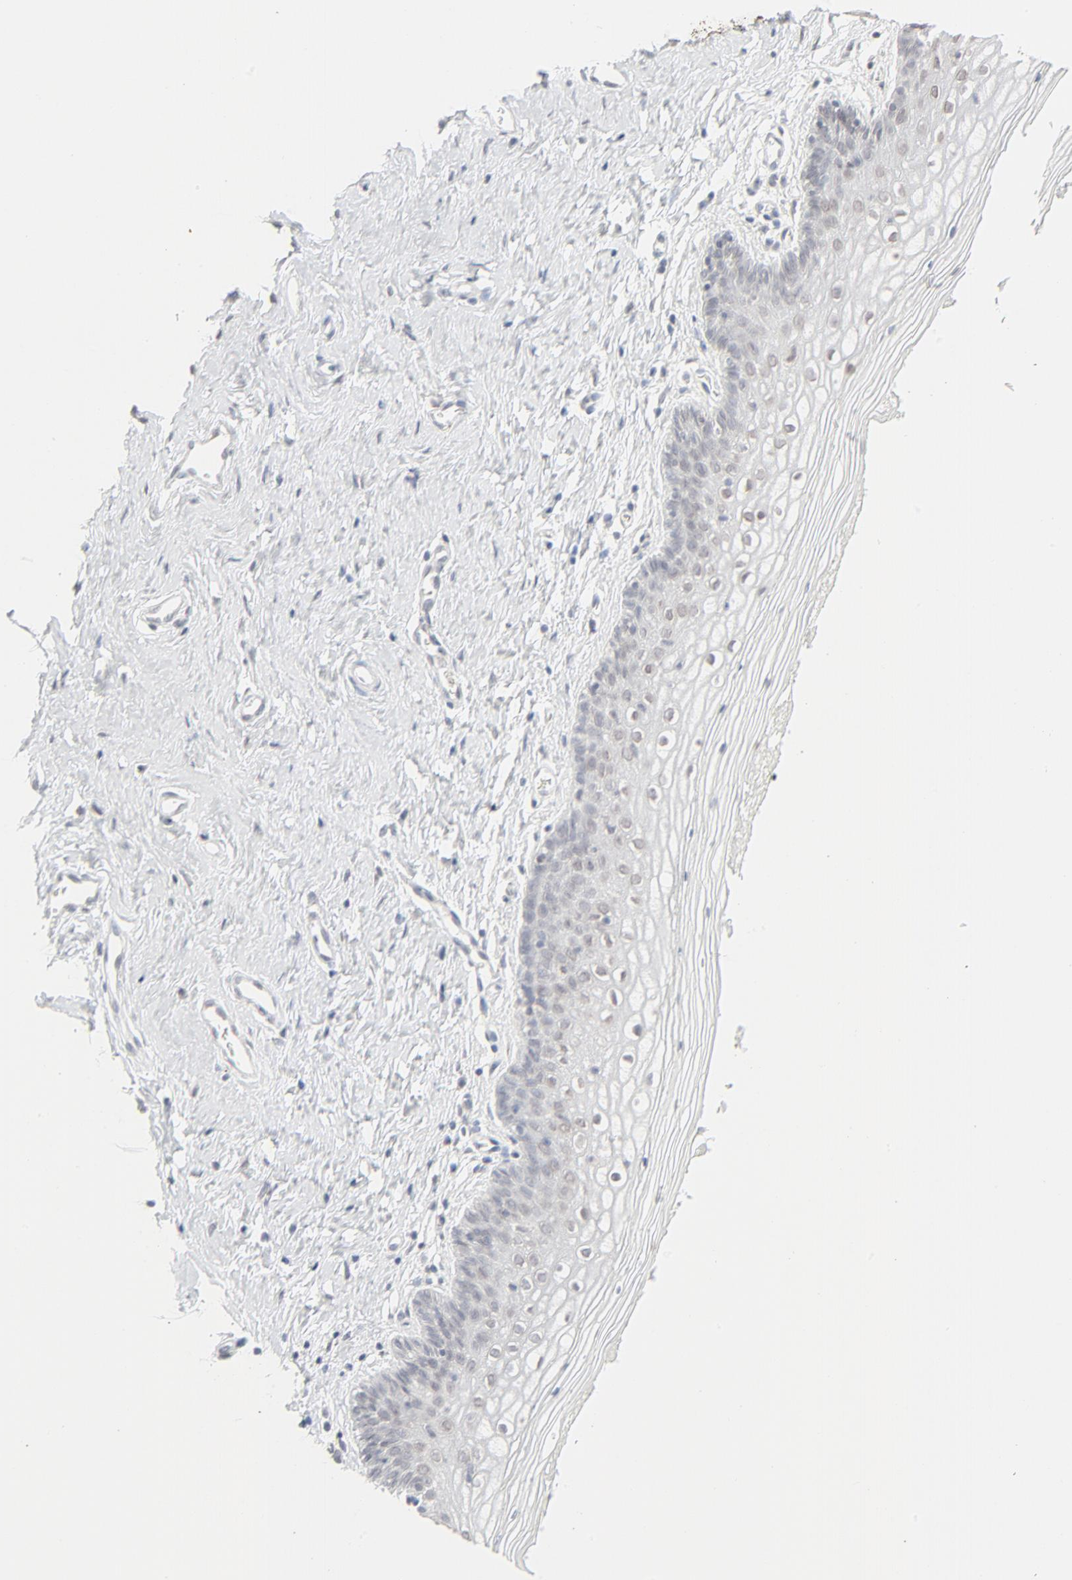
{"staining": {"intensity": "moderate", "quantity": "<25%", "location": "cytoplasmic/membranous,nuclear"}, "tissue": "vagina", "cell_type": "Squamous epithelial cells", "image_type": "normal", "snomed": [{"axis": "morphology", "description": "Normal tissue, NOS"}, {"axis": "topography", "description": "Vagina"}], "caption": "A low amount of moderate cytoplasmic/membranous,nuclear expression is identified in about <25% of squamous epithelial cells in normal vagina.", "gene": "MAD1L1", "patient": {"sex": "female", "age": 46}}